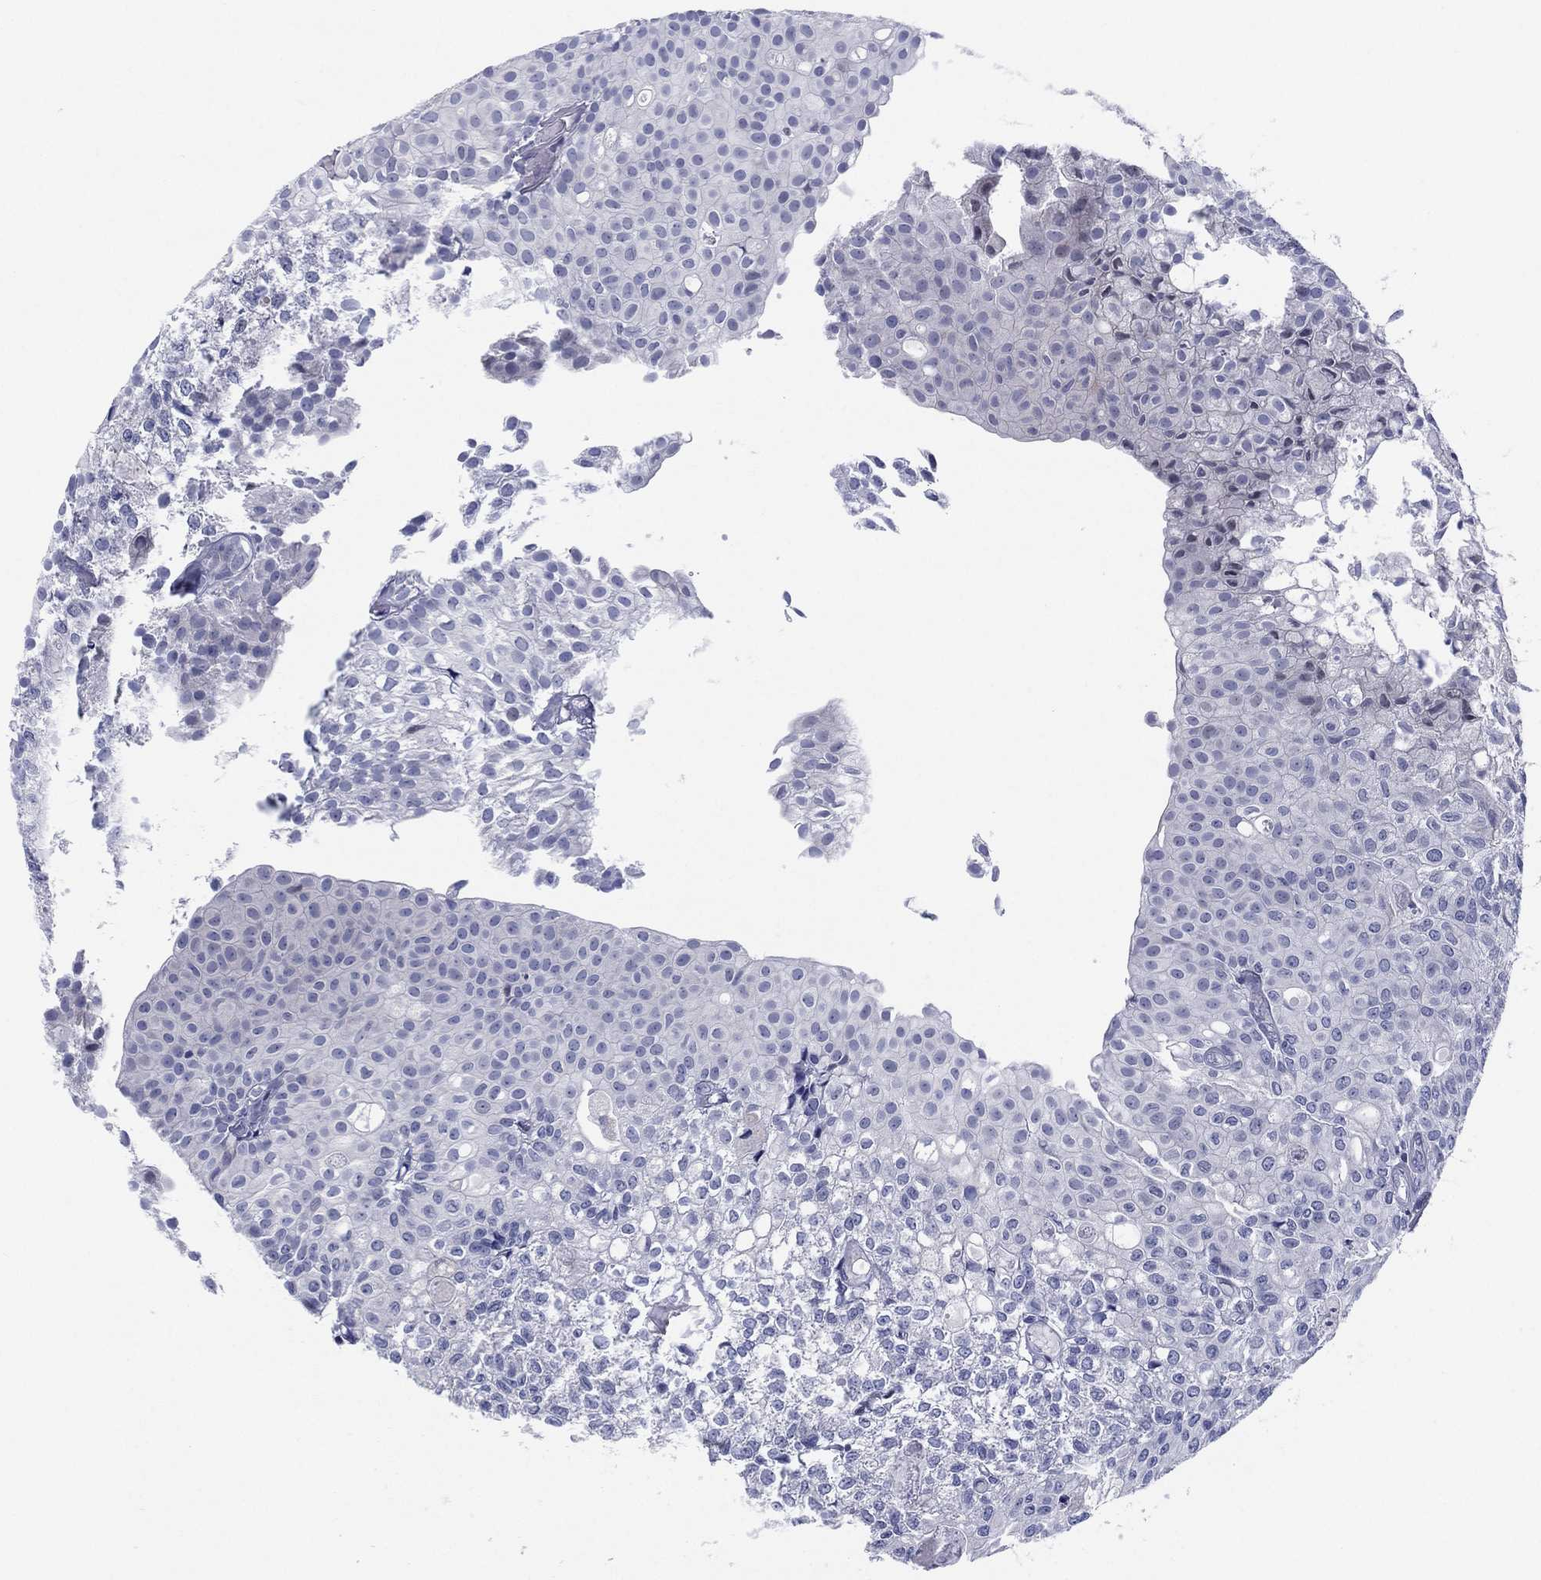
{"staining": {"intensity": "negative", "quantity": "none", "location": "none"}, "tissue": "urothelial cancer", "cell_type": "Tumor cells", "image_type": "cancer", "snomed": [{"axis": "morphology", "description": "Urothelial carcinoma, Low grade"}, {"axis": "topography", "description": "Urinary bladder"}], "caption": "The IHC photomicrograph has no significant expression in tumor cells of urothelial carcinoma (low-grade) tissue.", "gene": "SLC4A4", "patient": {"sex": "male", "age": 89}}